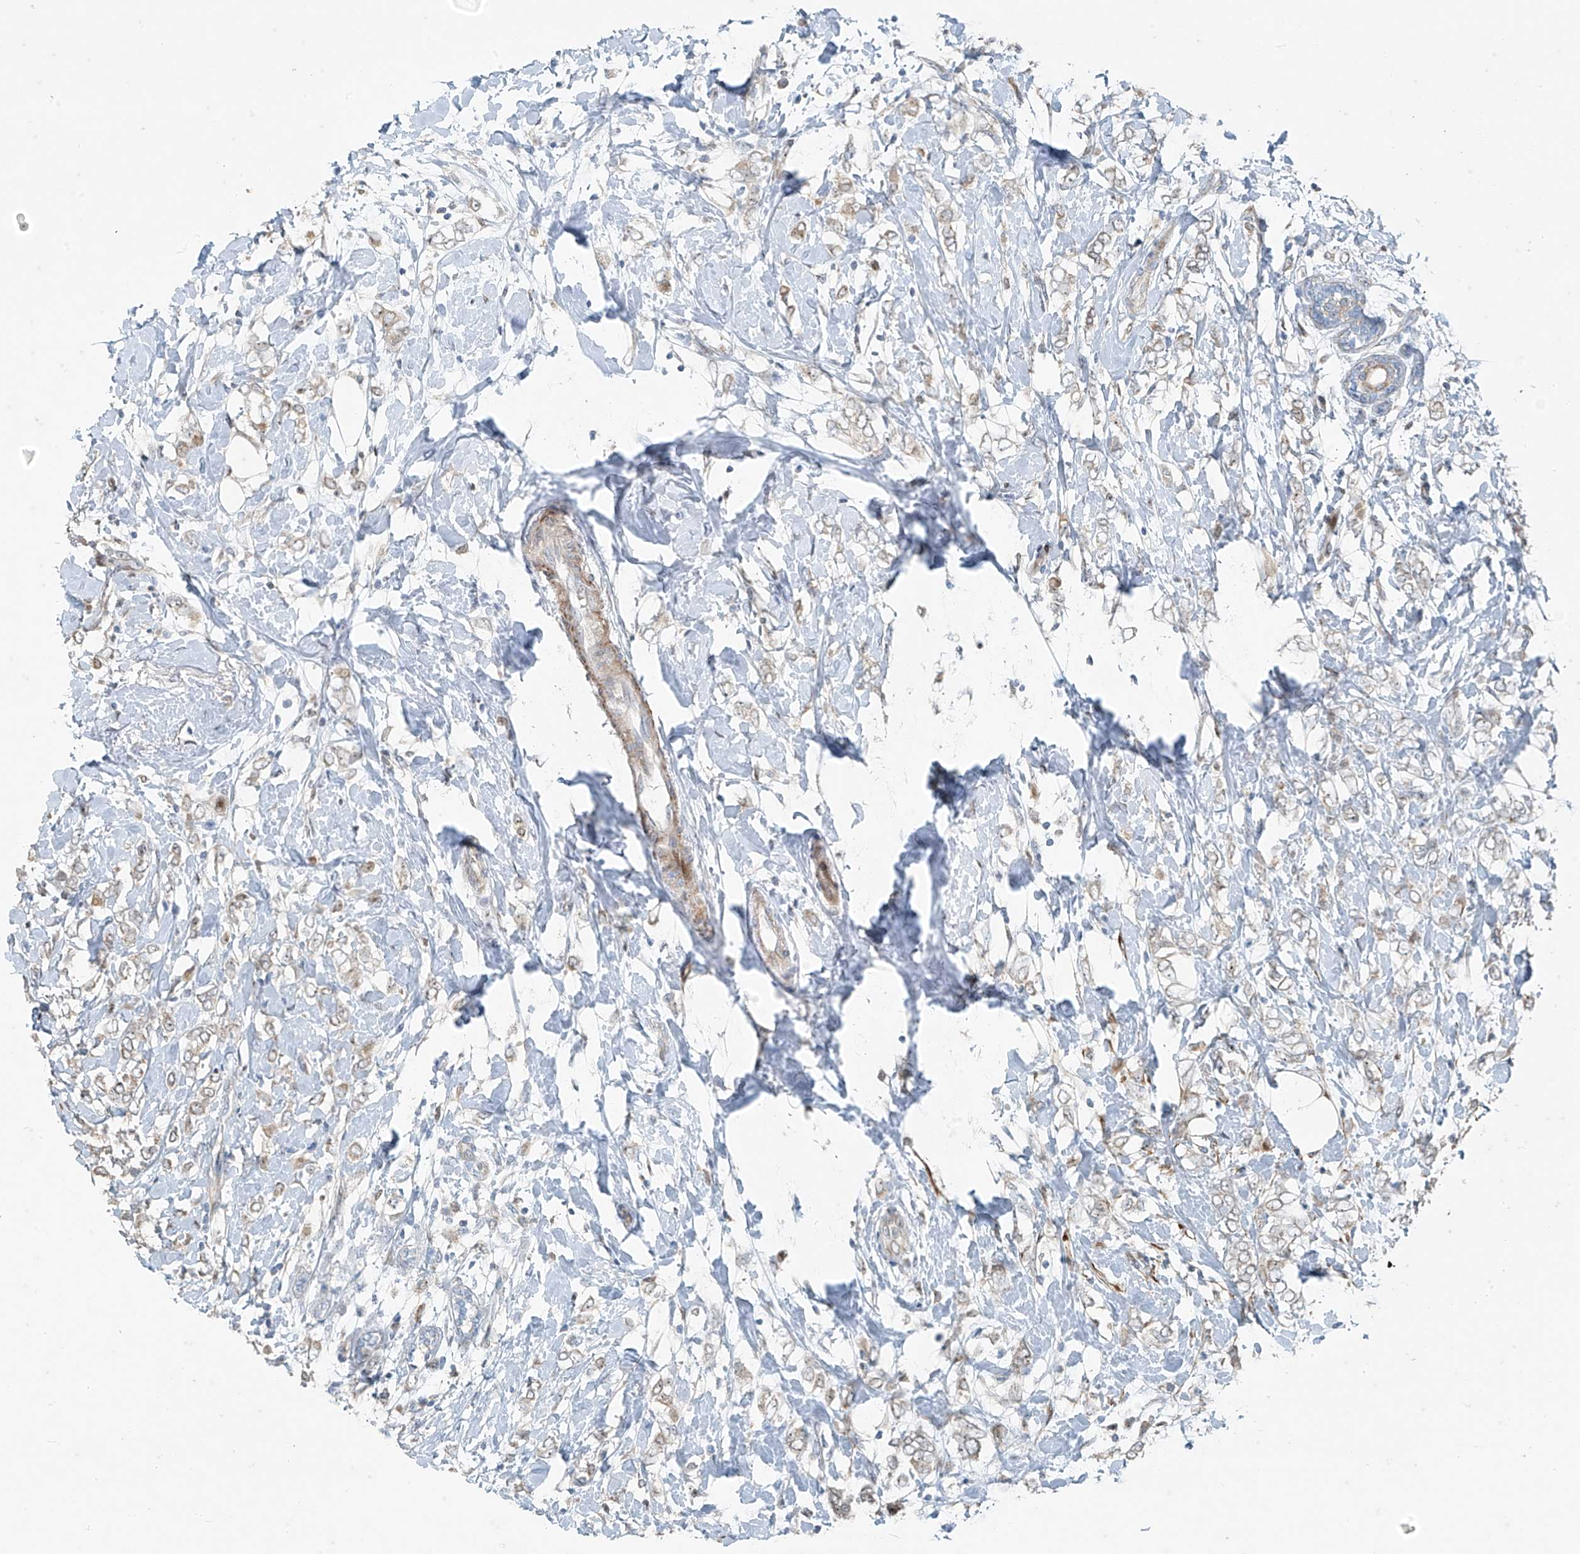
{"staining": {"intensity": "weak", "quantity": "25%-75%", "location": "cytoplasmic/membranous,nuclear"}, "tissue": "breast cancer", "cell_type": "Tumor cells", "image_type": "cancer", "snomed": [{"axis": "morphology", "description": "Normal tissue, NOS"}, {"axis": "morphology", "description": "Lobular carcinoma"}, {"axis": "topography", "description": "Breast"}], "caption": "Human breast cancer stained with a protein marker displays weak staining in tumor cells.", "gene": "PPCS", "patient": {"sex": "female", "age": 47}}